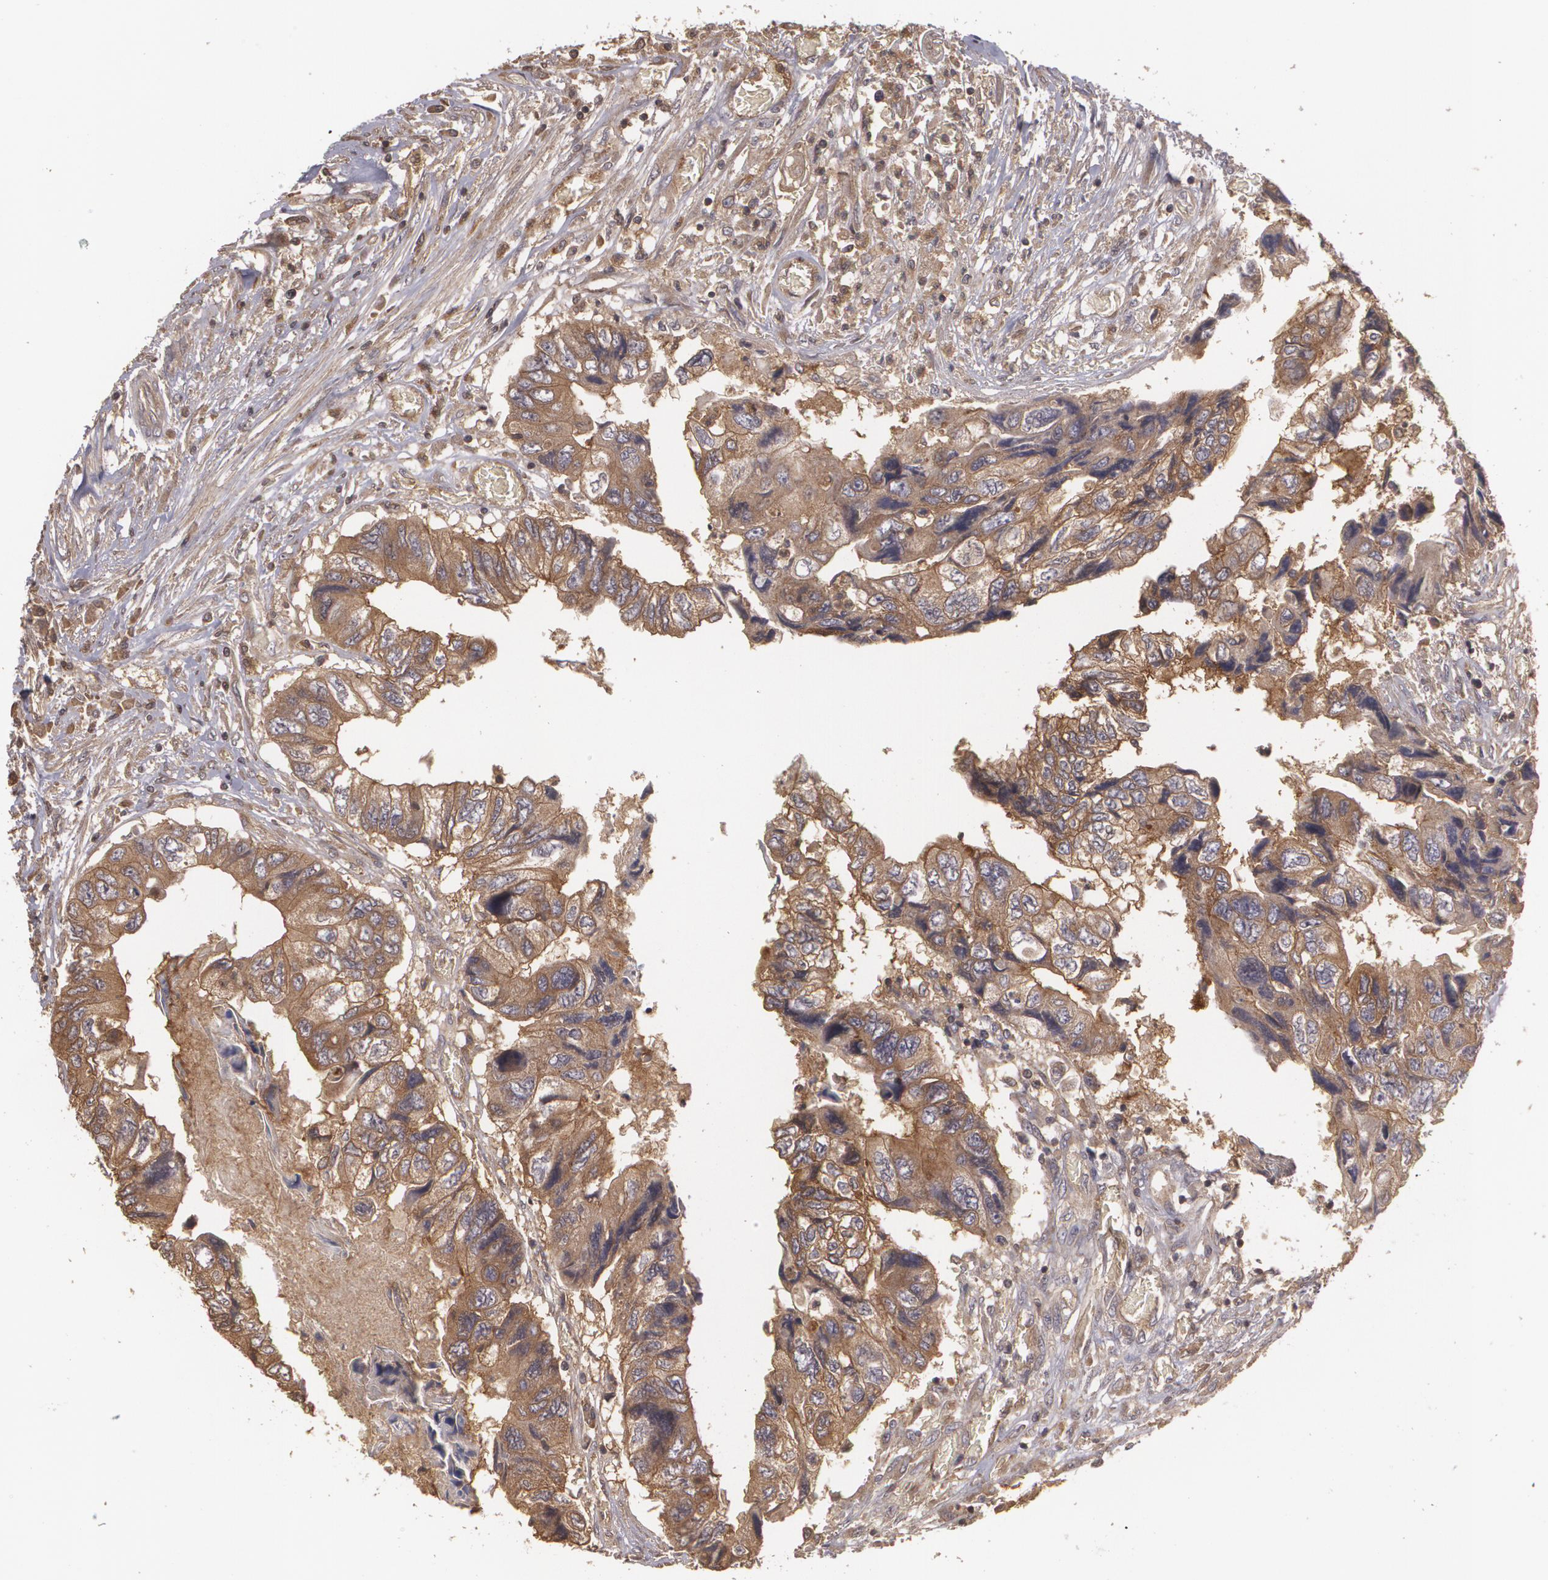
{"staining": {"intensity": "moderate", "quantity": ">75%", "location": "cytoplasmic/membranous"}, "tissue": "colorectal cancer", "cell_type": "Tumor cells", "image_type": "cancer", "snomed": [{"axis": "morphology", "description": "Adenocarcinoma, NOS"}, {"axis": "topography", "description": "Rectum"}], "caption": "IHC photomicrograph of neoplastic tissue: colorectal cancer stained using immunohistochemistry (IHC) displays medium levels of moderate protein expression localized specifically in the cytoplasmic/membranous of tumor cells, appearing as a cytoplasmic/membranous brown color.", "gene": "HRAS", "patient": {"sex": "female", "age": 82}}